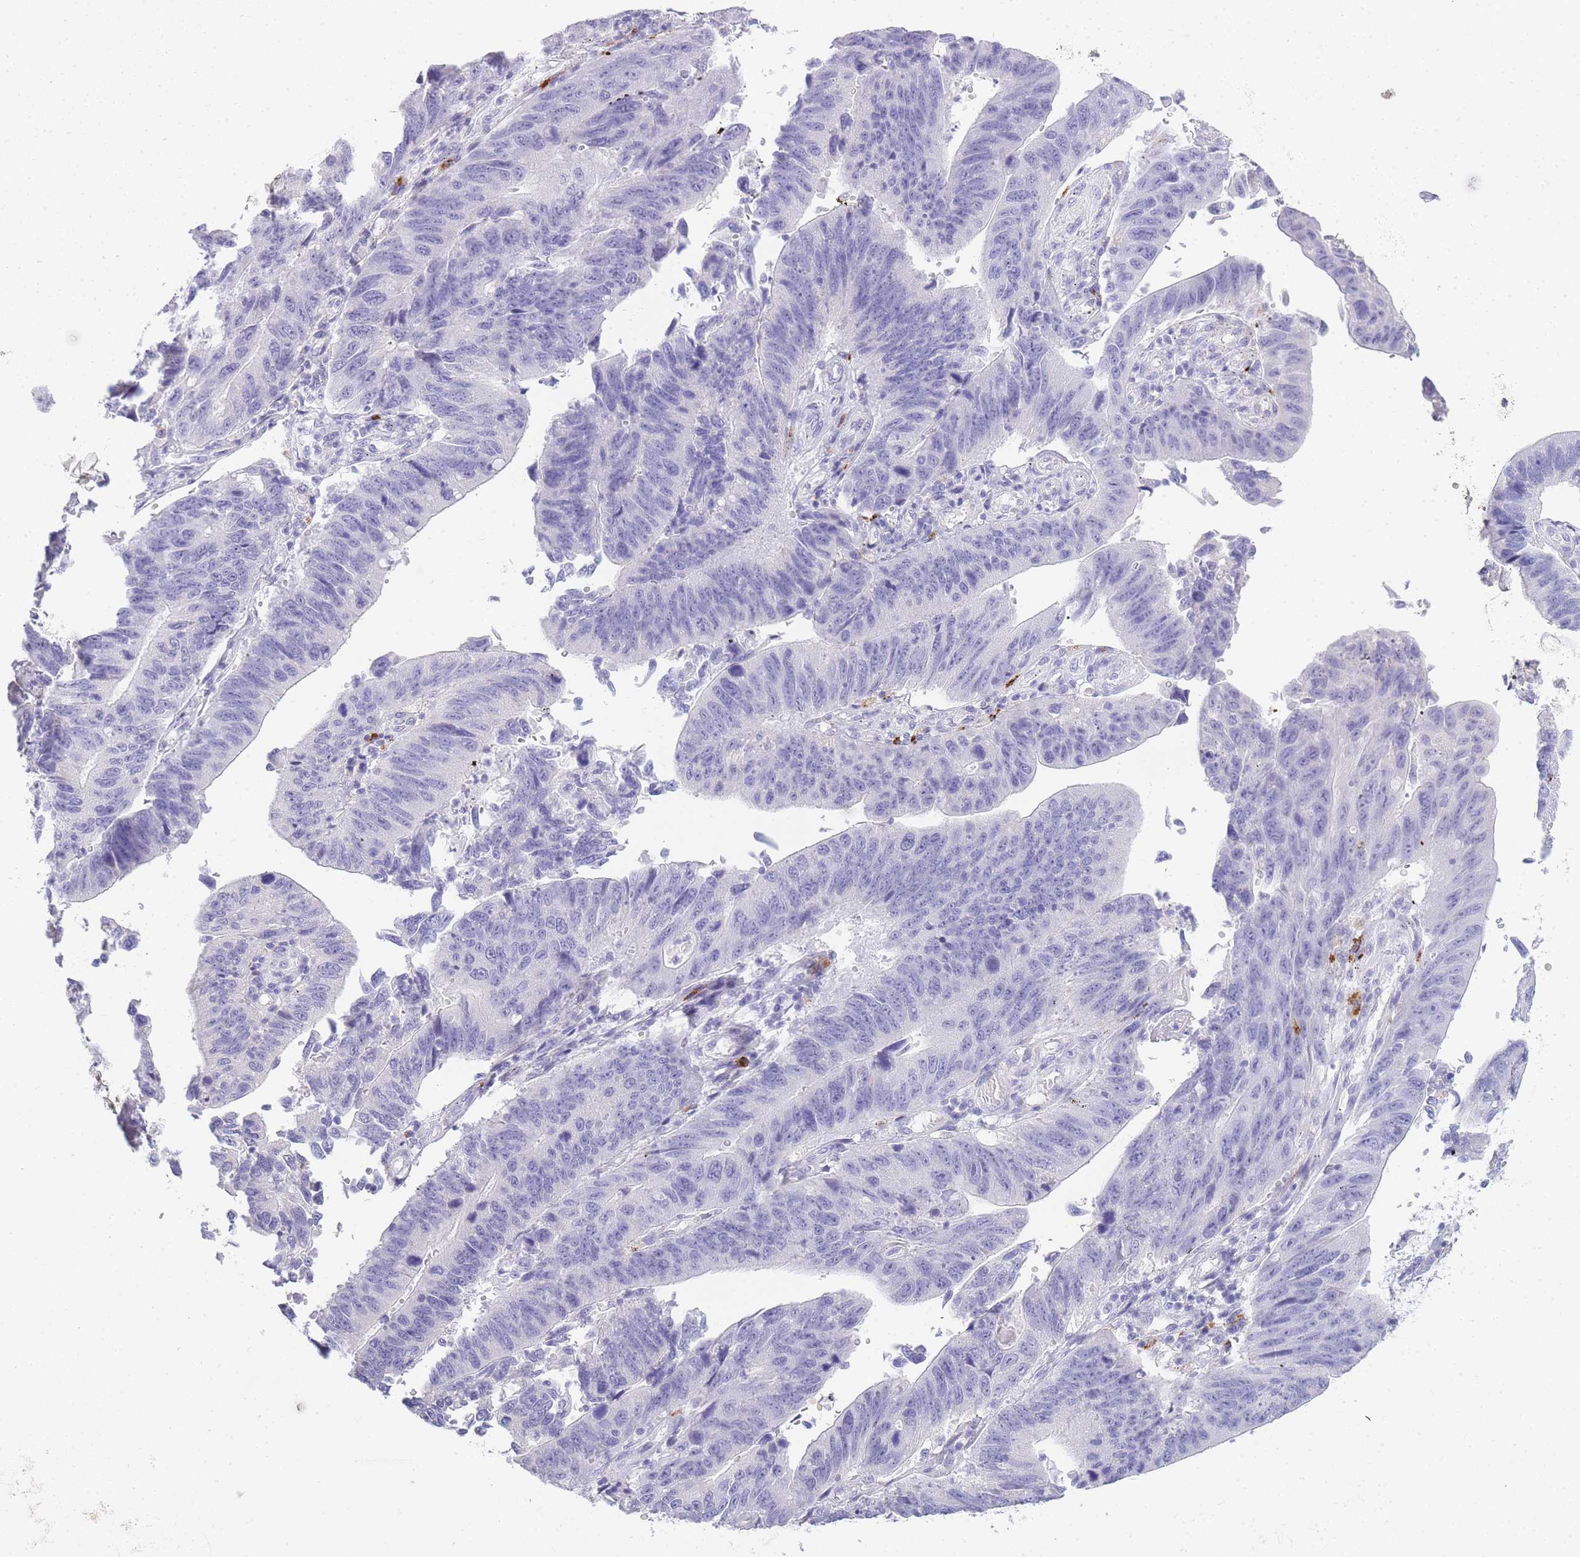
{"staining": {"intensity": "negative", "quantity": "none", "location": "none"}, "tissue": "stomach cancer", "cell_type": "Tumor cells", "image_type": "cancer", "snomed": [{"axis": "morphology", "description": "Adenocarcinoma, NOS"}, {"axis": "topography", "description": "Stomach"}], "caption": "Photomicrograph shows no significant protein expression in tumor cells of stomach adenocarcinoma.", "gene": "RHO", "patient": {"sex": "male", "age": 59}}